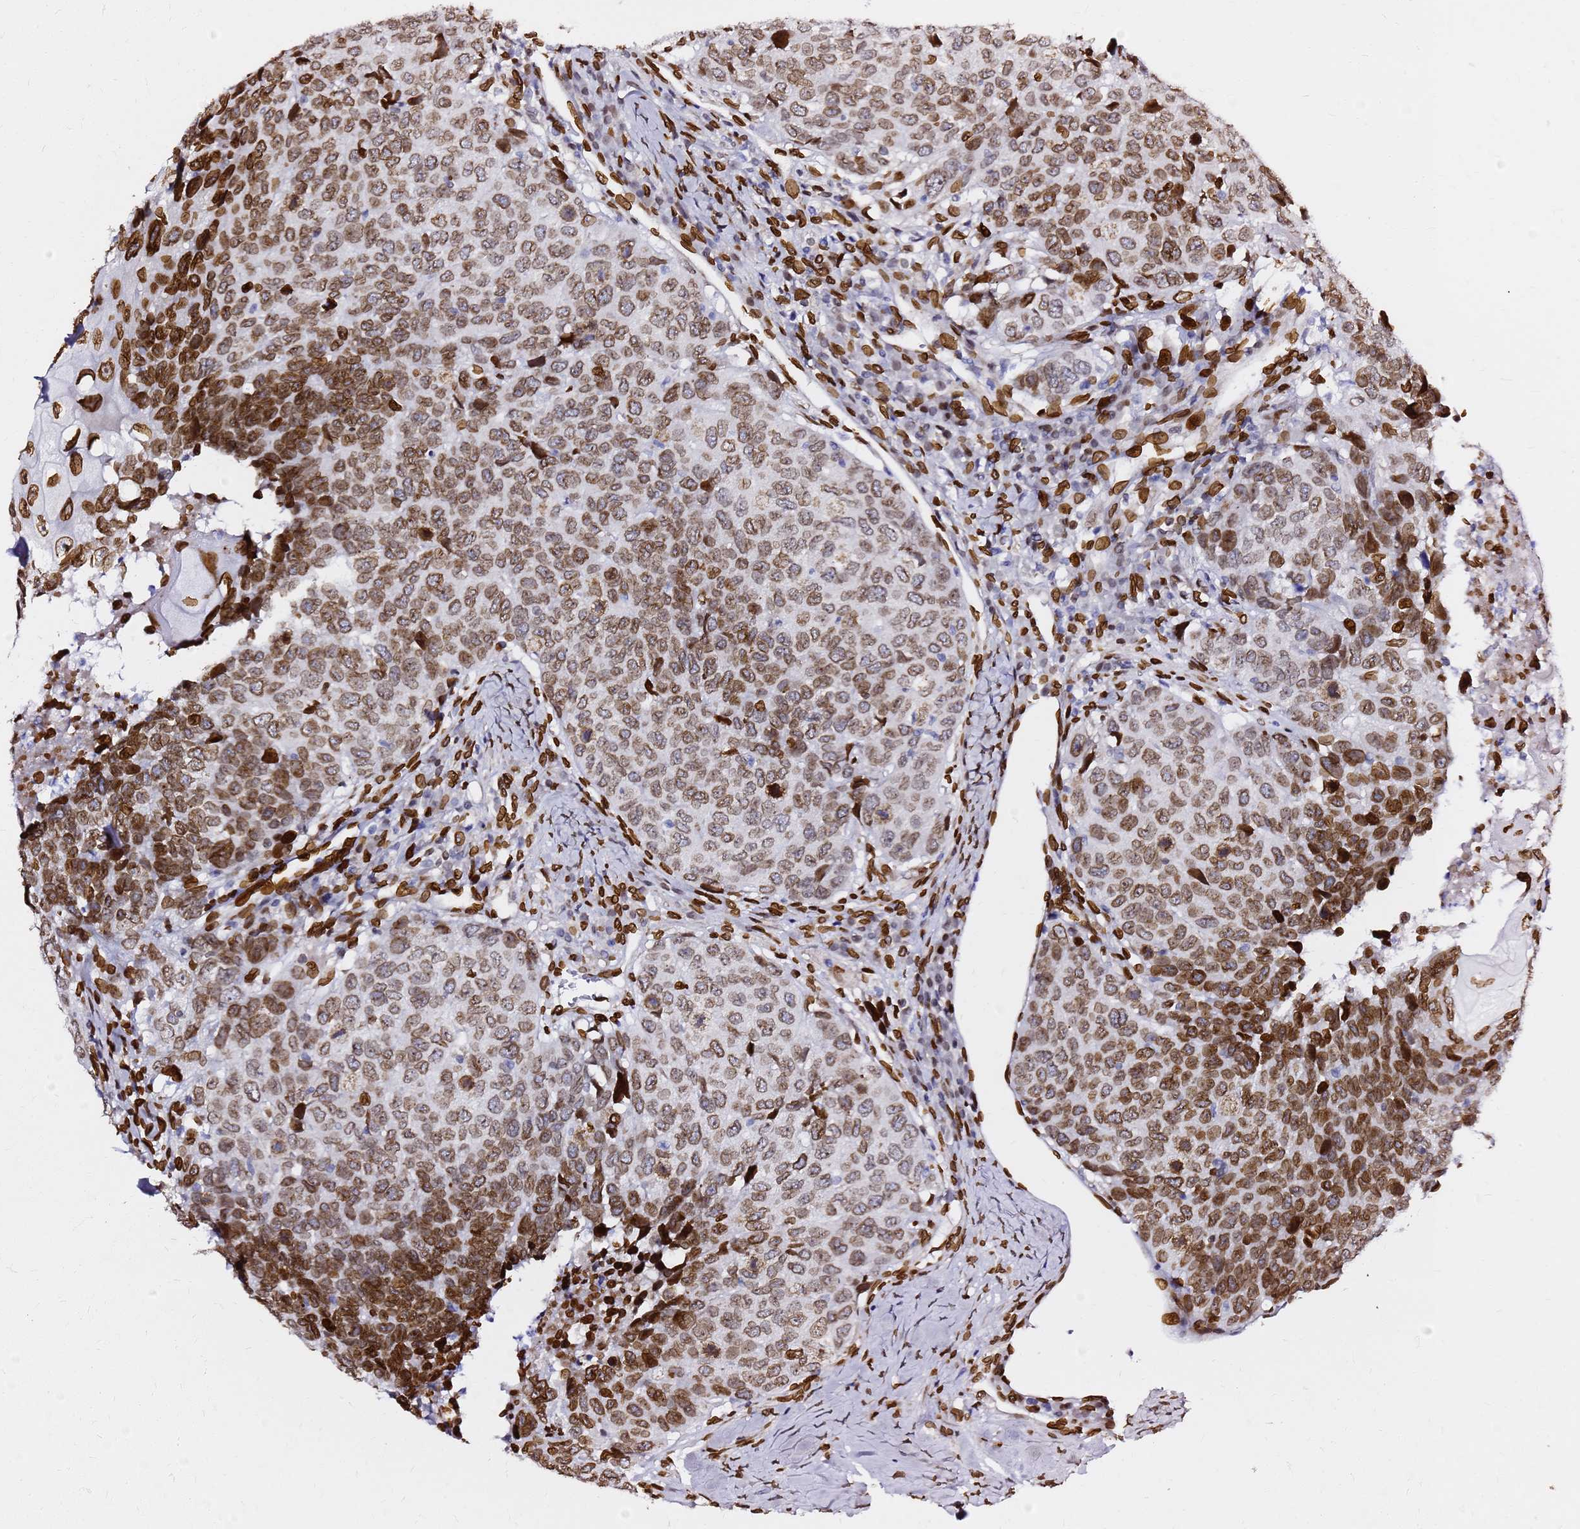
{"staining": {"intensity": "moderate", "quantity": ">75%", "location": "cytoplasmic/membranous,nuclear"}, "tissue": "head and neck cancer", "cell_type": "Tumor cells", "image_type": "cancer", "snomed": [{"axis": "morphology", "description": "Squamous cell carcinoma, NOS"}, {"axis": "topography", "description": "Head-Neck"}], "caption": "IHC micrograph of neoplastic tissue: human head and neck cancer stained using IHC displays medium levels of moderate protein expression localized specifically in the cytoplasmic/membranous and nuclear of tumor cells, appearing as a cytoplasmic/membranous and nuclear brown color.", "gene": "C6orf141", "patient": {"sex": "male", "age": 66}}